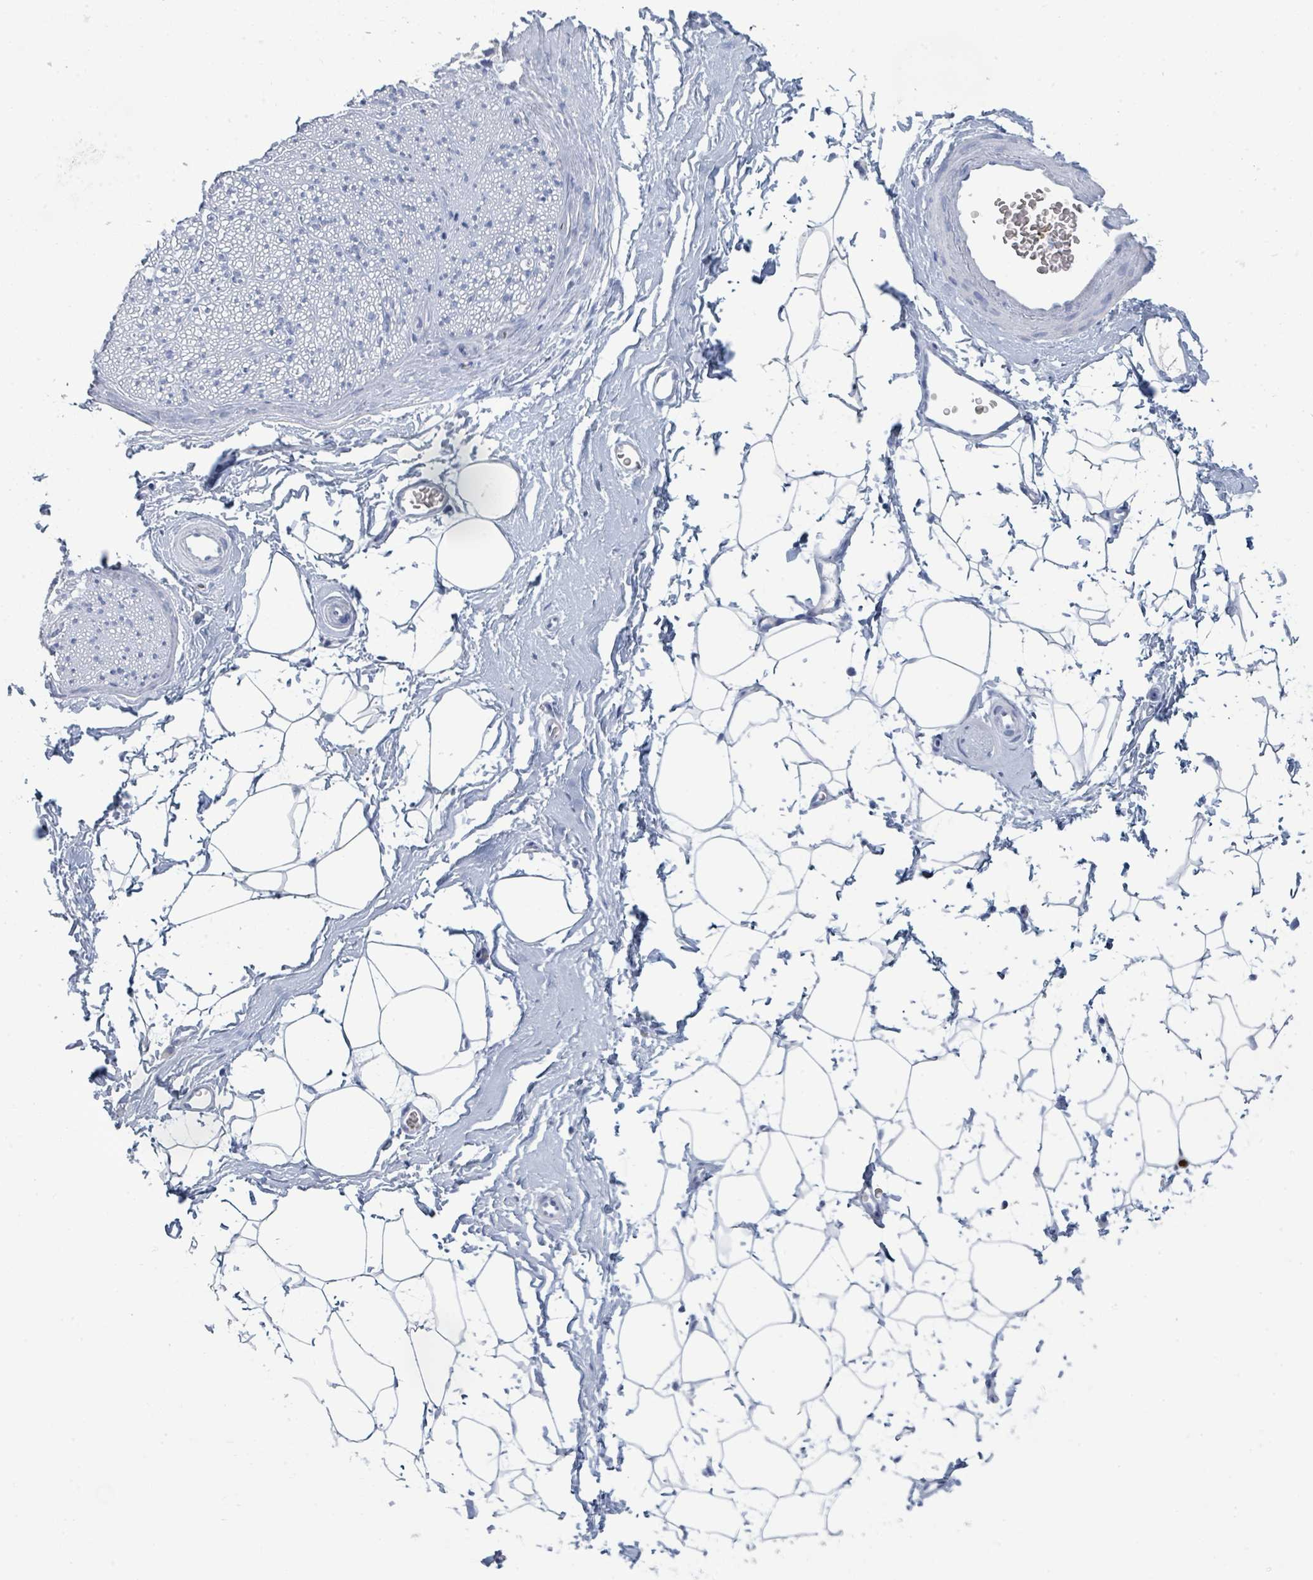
{"staining": {"intensity": "negative", "quantity": "none", "location": "none"}, "tissue": "adipose tissue", "cell_type": "Adipocytes", "image_type": "normal", "snomed": [{"axis": "morphology", "description": "Normal tissue, NOS"}, {"axis": "morphology", "description": "Adenocarcinoma, High grade"}, {"axis": "topography", "description": "Prostate"}, {"axis": "topography", "description": "Peripheral nerve tissue"}], "caption": "DAB immunohistochemical staining of benign adipose tissue demonstrates no significant staining in adipocytes.", "gene": "DEFA4", "patient": {"sex": "male", "age": 68}}